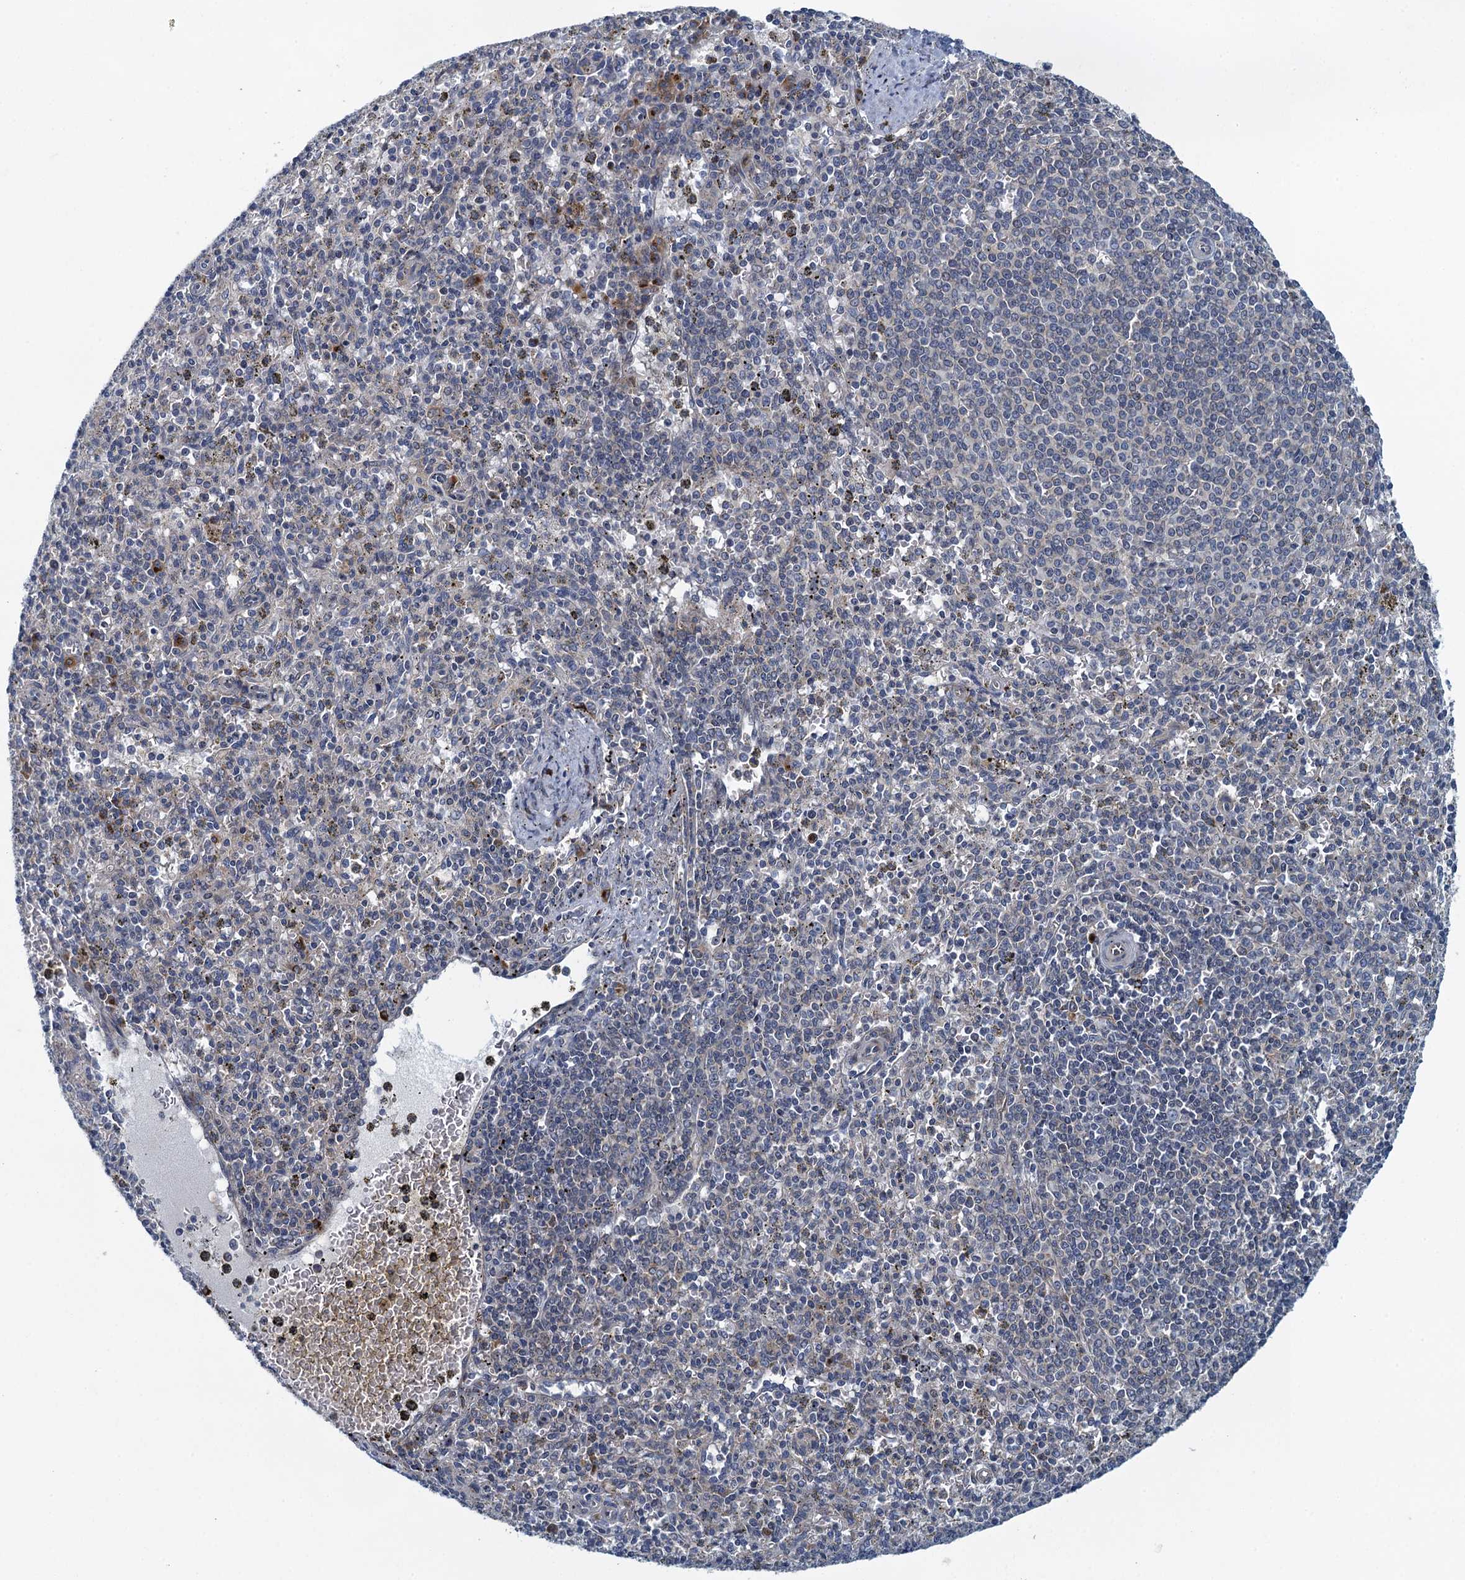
{"staining": {"intensity": "negative", "quantity": "none", "location": "none"}, "tissue": "spleen", "cell_type": "Cells in red pulp", "image_type": "normal", "snomed": [{"axis": "morphology", "description": "Normal tissue, NOS"}, {"axis": "topography", "description": "Spleen"}], "caption": "Immunohistochemistry photomicrograph of benign spleen stained for a protein (brown), which displays no staining in cells in red pulp.", "gene": "ALG2", "patient": {"sex": "male", "age": 72}}